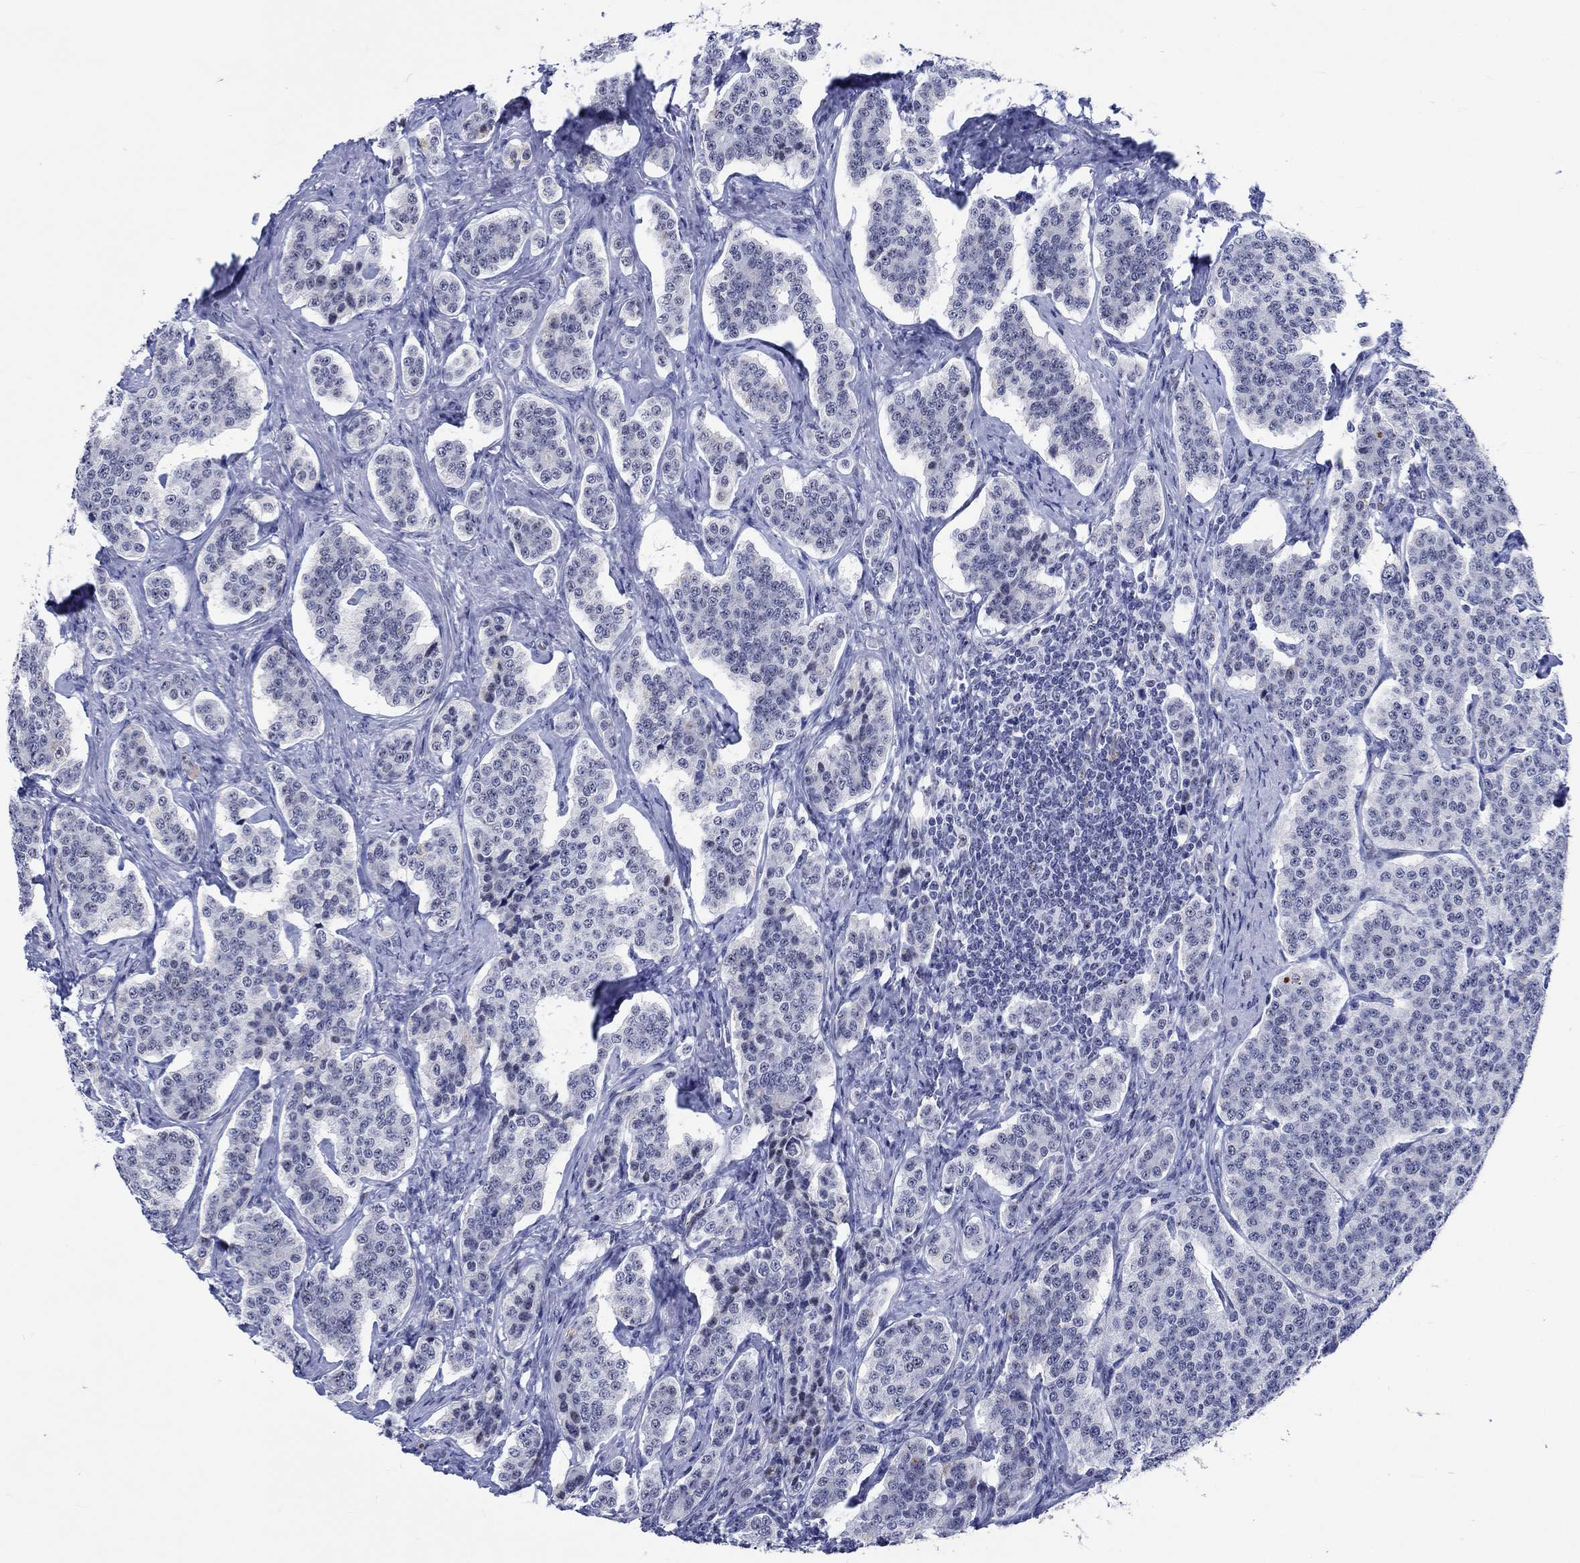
{"staining": {"intensity": "negative", "quantity": "none", "location": "none"}, "tissue": "carcinoid", "cell_type": "Tumor cells", "image_type": "cancer", "snomed": [{"axis": "morphology", "description": "Carcinoid, malignant, NOS"}, {"axis": "topography", "description": "Small intestine"}], "caption": "An immunohistochemistry histopathology image of carcinoid is shown. There is no staining in tumor cells of carcinoid. (DAB immunohistochemistry, high magnification).", "gene": "ZNF446", "patient": {"sex": "female", "age": 58}}